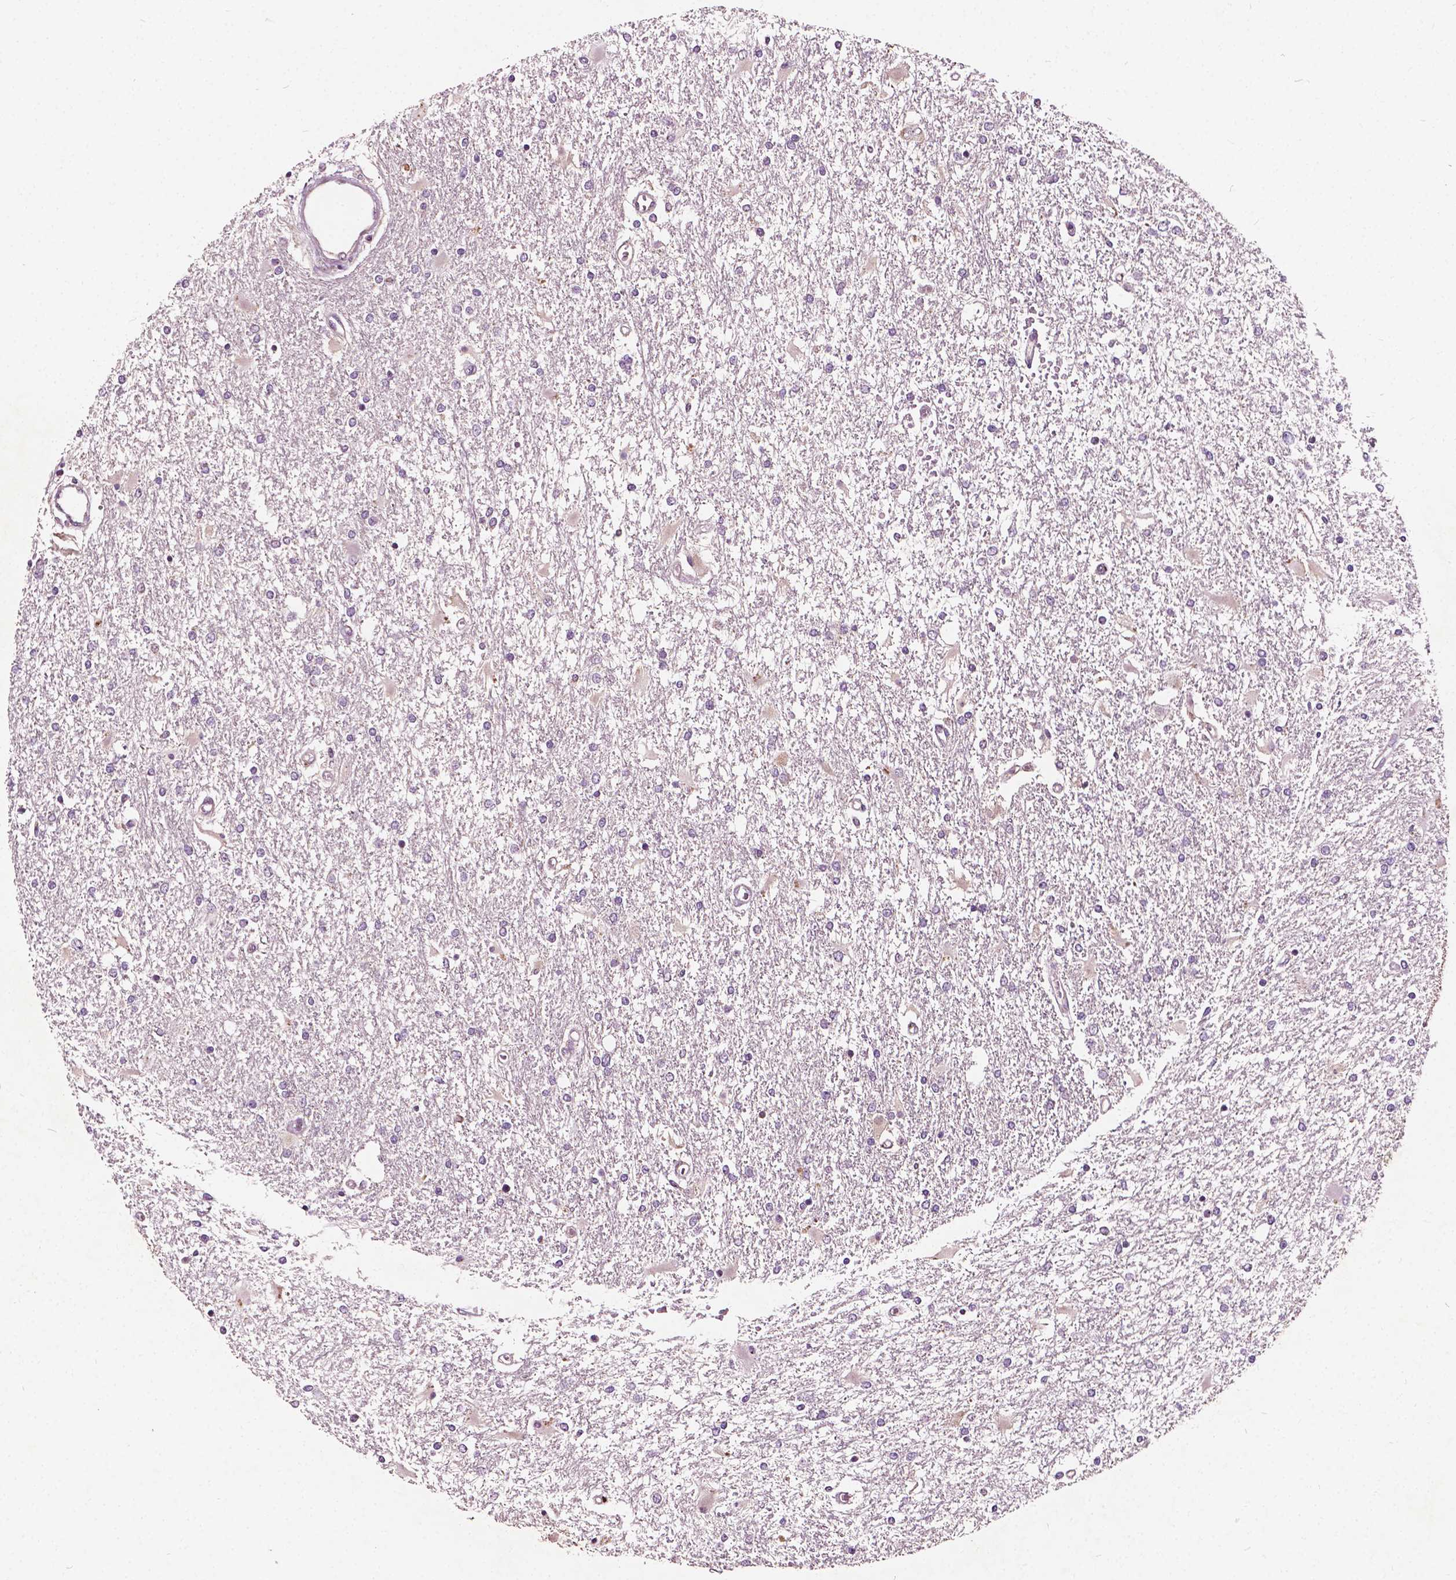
{"staining": {"intensity": "negative", "quantity": "none", "location": "none"}, "tissue": "glioma", "cell_type": "Tumor cells", "image_type": "cancer", "snomed": [{"axis": "morphology", "description": "Glioma, malignant, High grade"}, {"axis": "topography", "description": "Cerebral cortex"}], "caption": "Tumor cells show no significant protein staining in glioma.", "gene": "ODF3L2", "patient": {"sex": "male", "age": 79}}